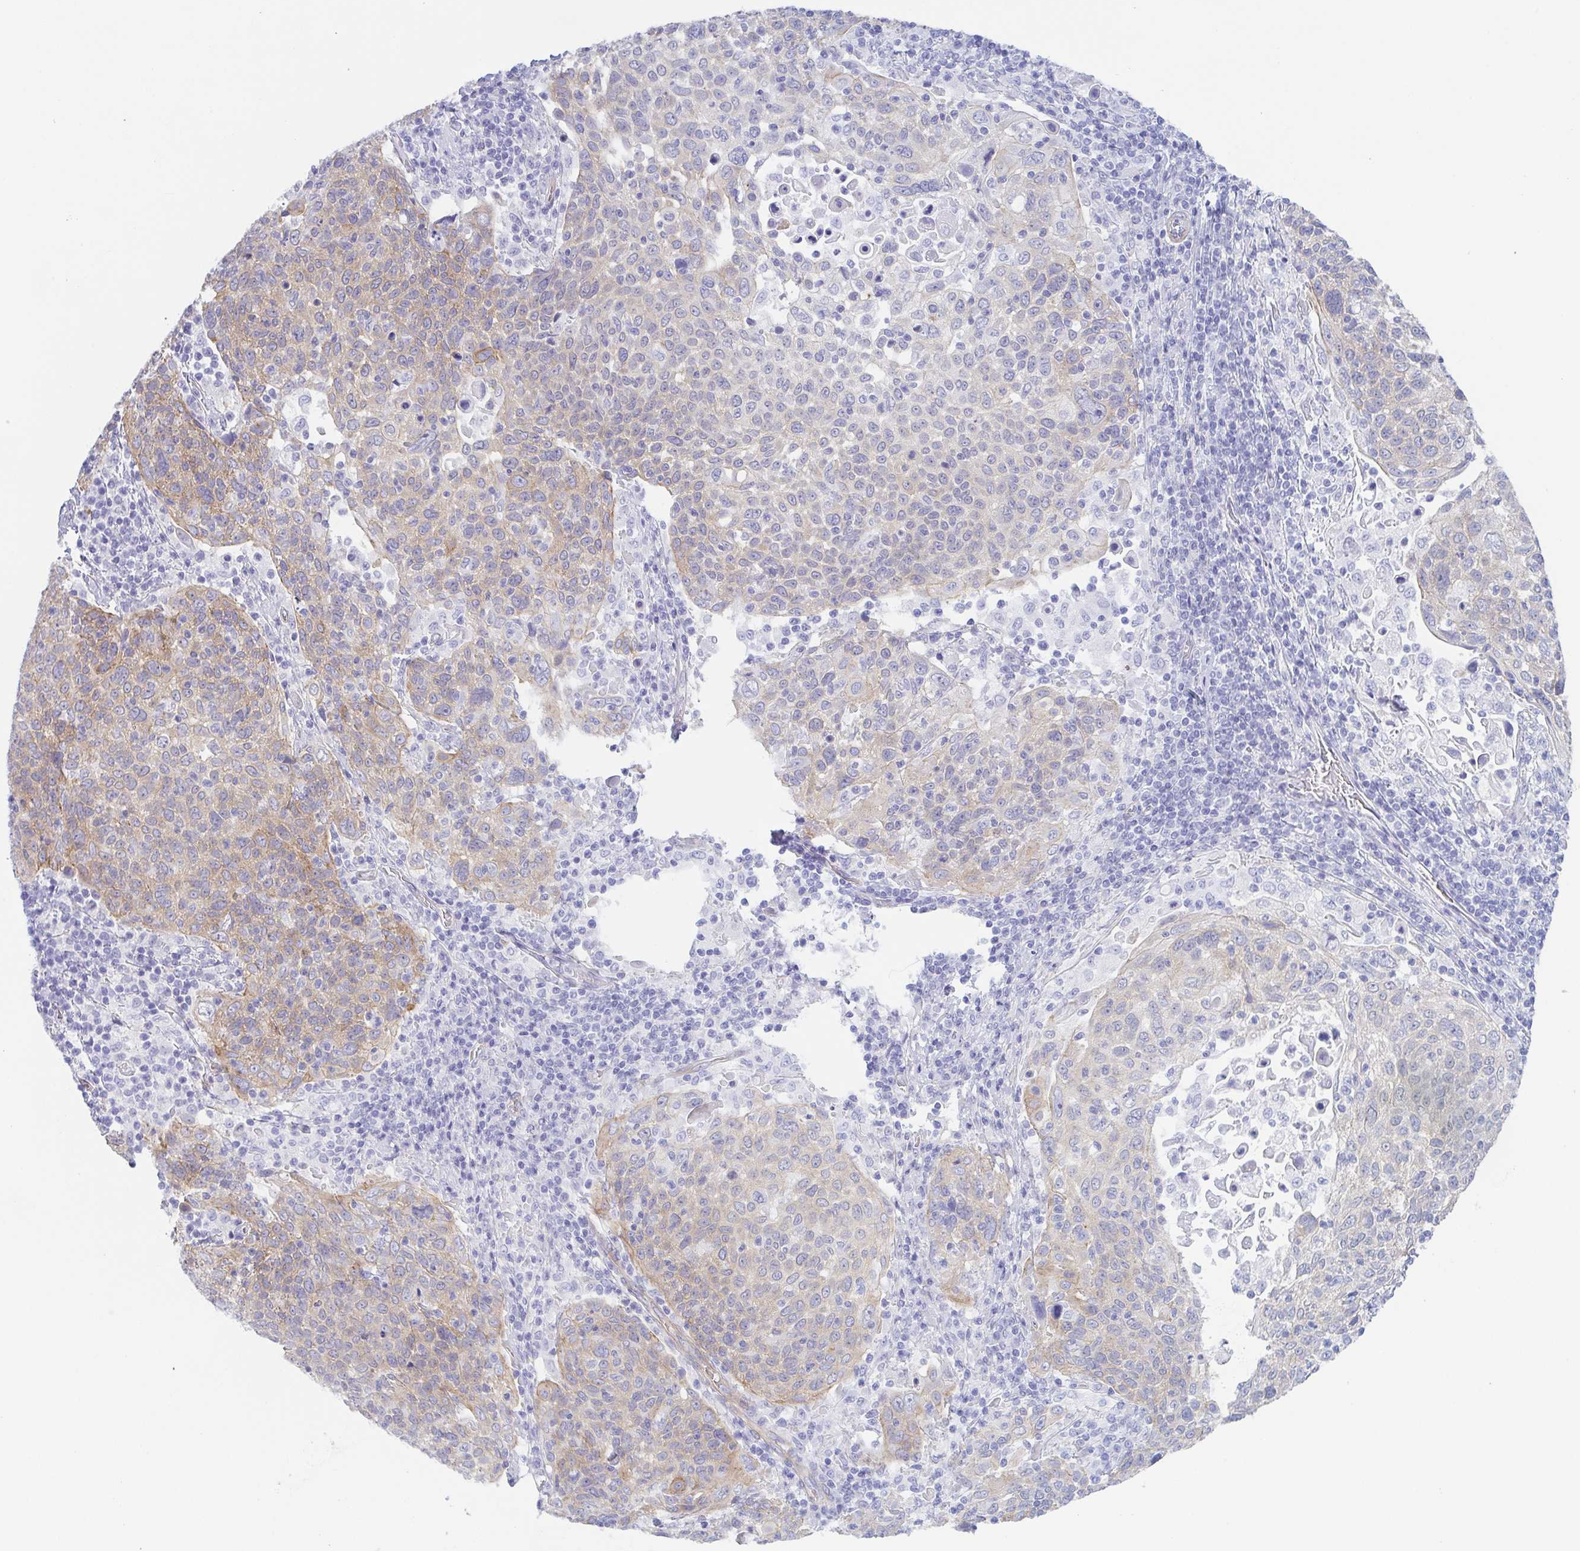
{"staining": {"intensity": "weak", "quantity": "25%-75%", "location": "cytoplasmic/membranous"}, "tissue": "cervical cancer", "cell_type": "Tumor cells", "image_type": "cancer", "snomed": [{"axis": "morphology", "description": "Squamous cell carcinoma, NOS"}, {"axis": "topography", "description": "Cervix"}], "caption": "Immunohistochemistry (IHC) (DAB (3,3'-diaminobenzidine)) staining of squamous cell carcinoma (cervical) displays weak cytoplasmic/membranous protein staining in about 25%-75% of tumor cells. (DAB (3,3'-diaminobenzidine) = brown stain, brightfield microscopy at high magnification).", "gene": "DYNC1I1", "patient": {"sex": "female", "age": 61}}